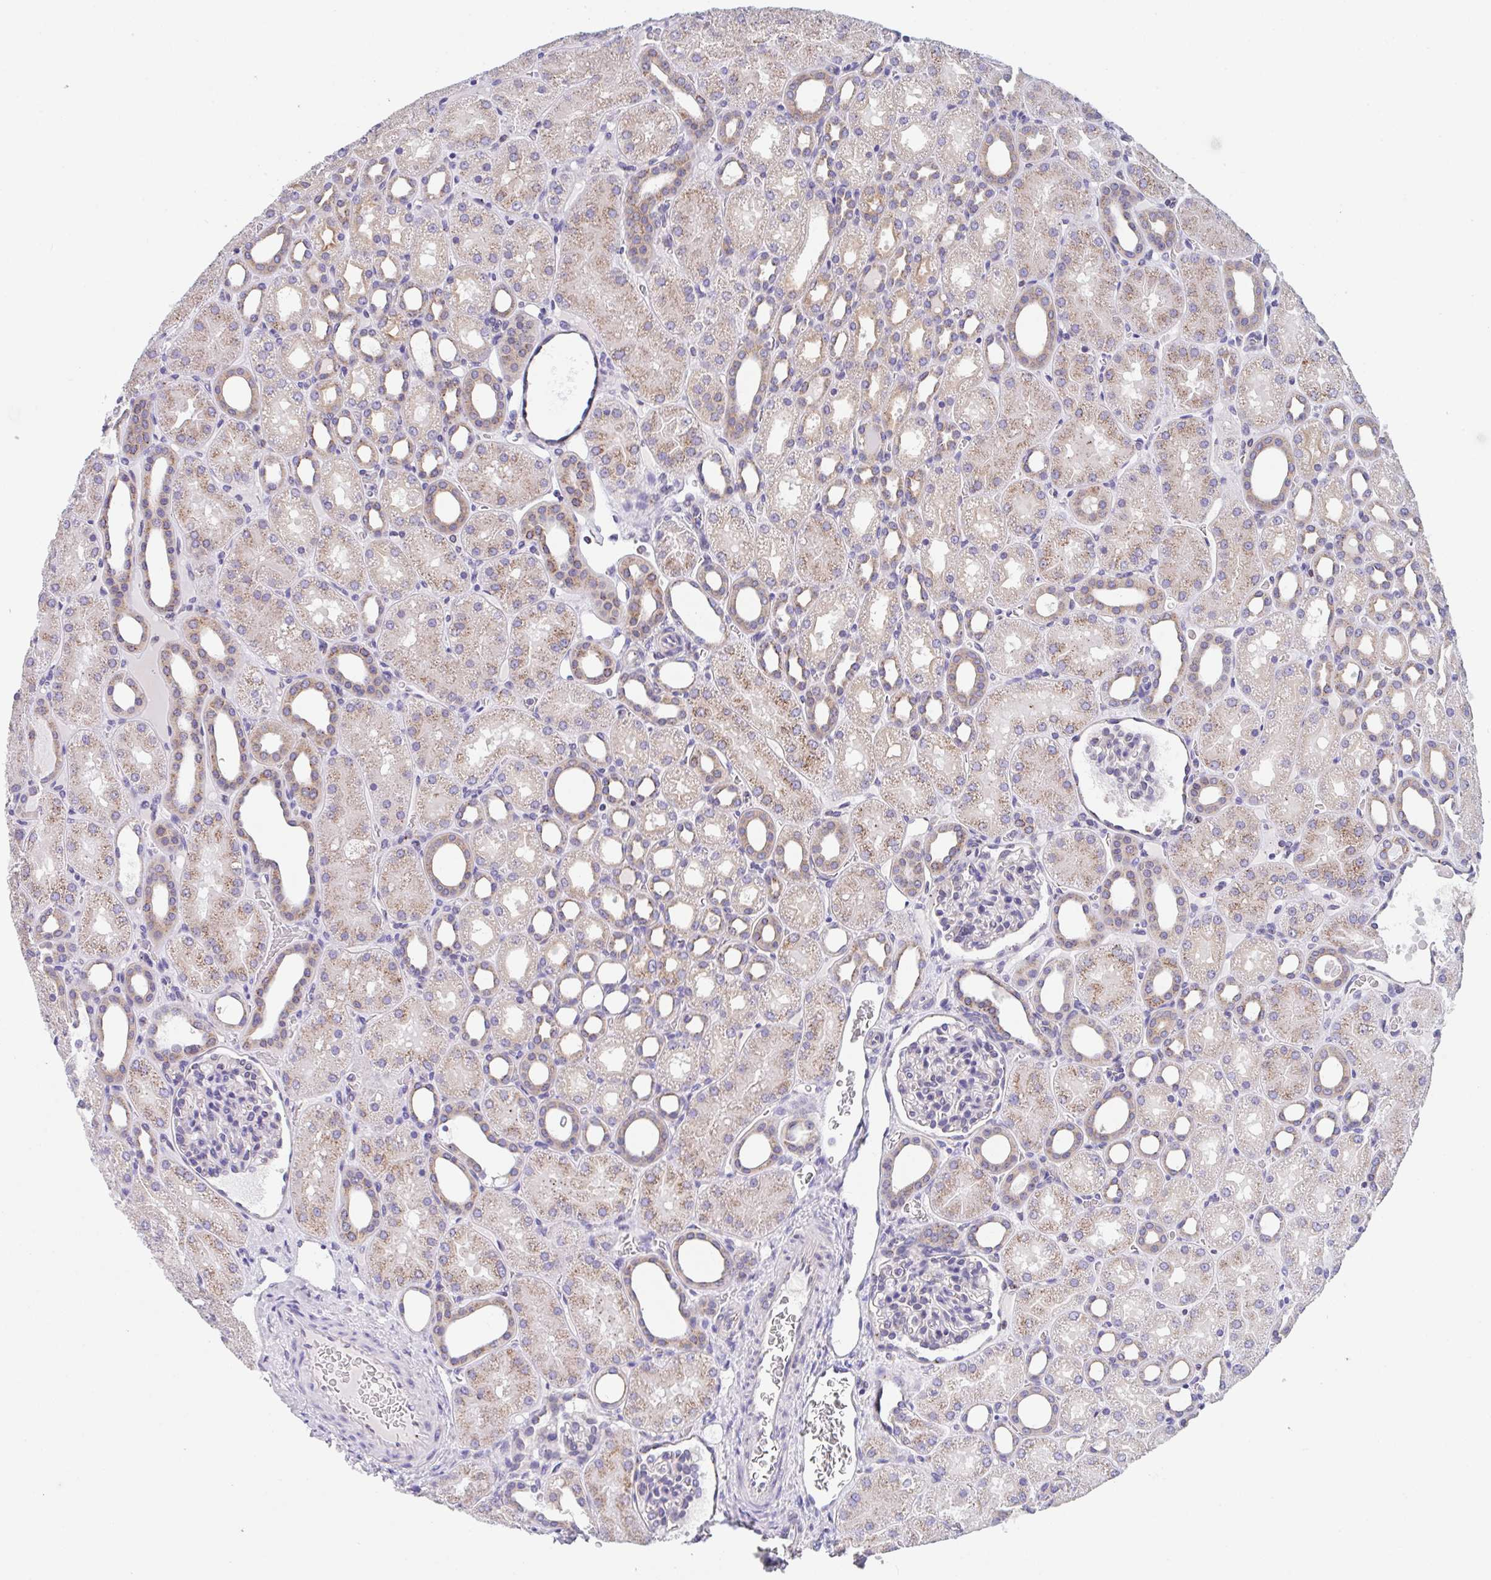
{"staining": {"intensity": "negative", "quantity": "none", "location": "none"}, "tissue": "kidney", "cell_type": "Cells in glomeruli", "image_type": "normal", "snomed": [{"axis": "morphology", "description": "Normal tissue, NOS"}, {"axis": "topography", "description": "Kidney"}], "caption": "Immunohistochemistry (IHC) of benign human kidney reveals no positivity in cells in glomeruli.", "gene": "PROSER3", "patient": {"sex": "male", "age": 2}}